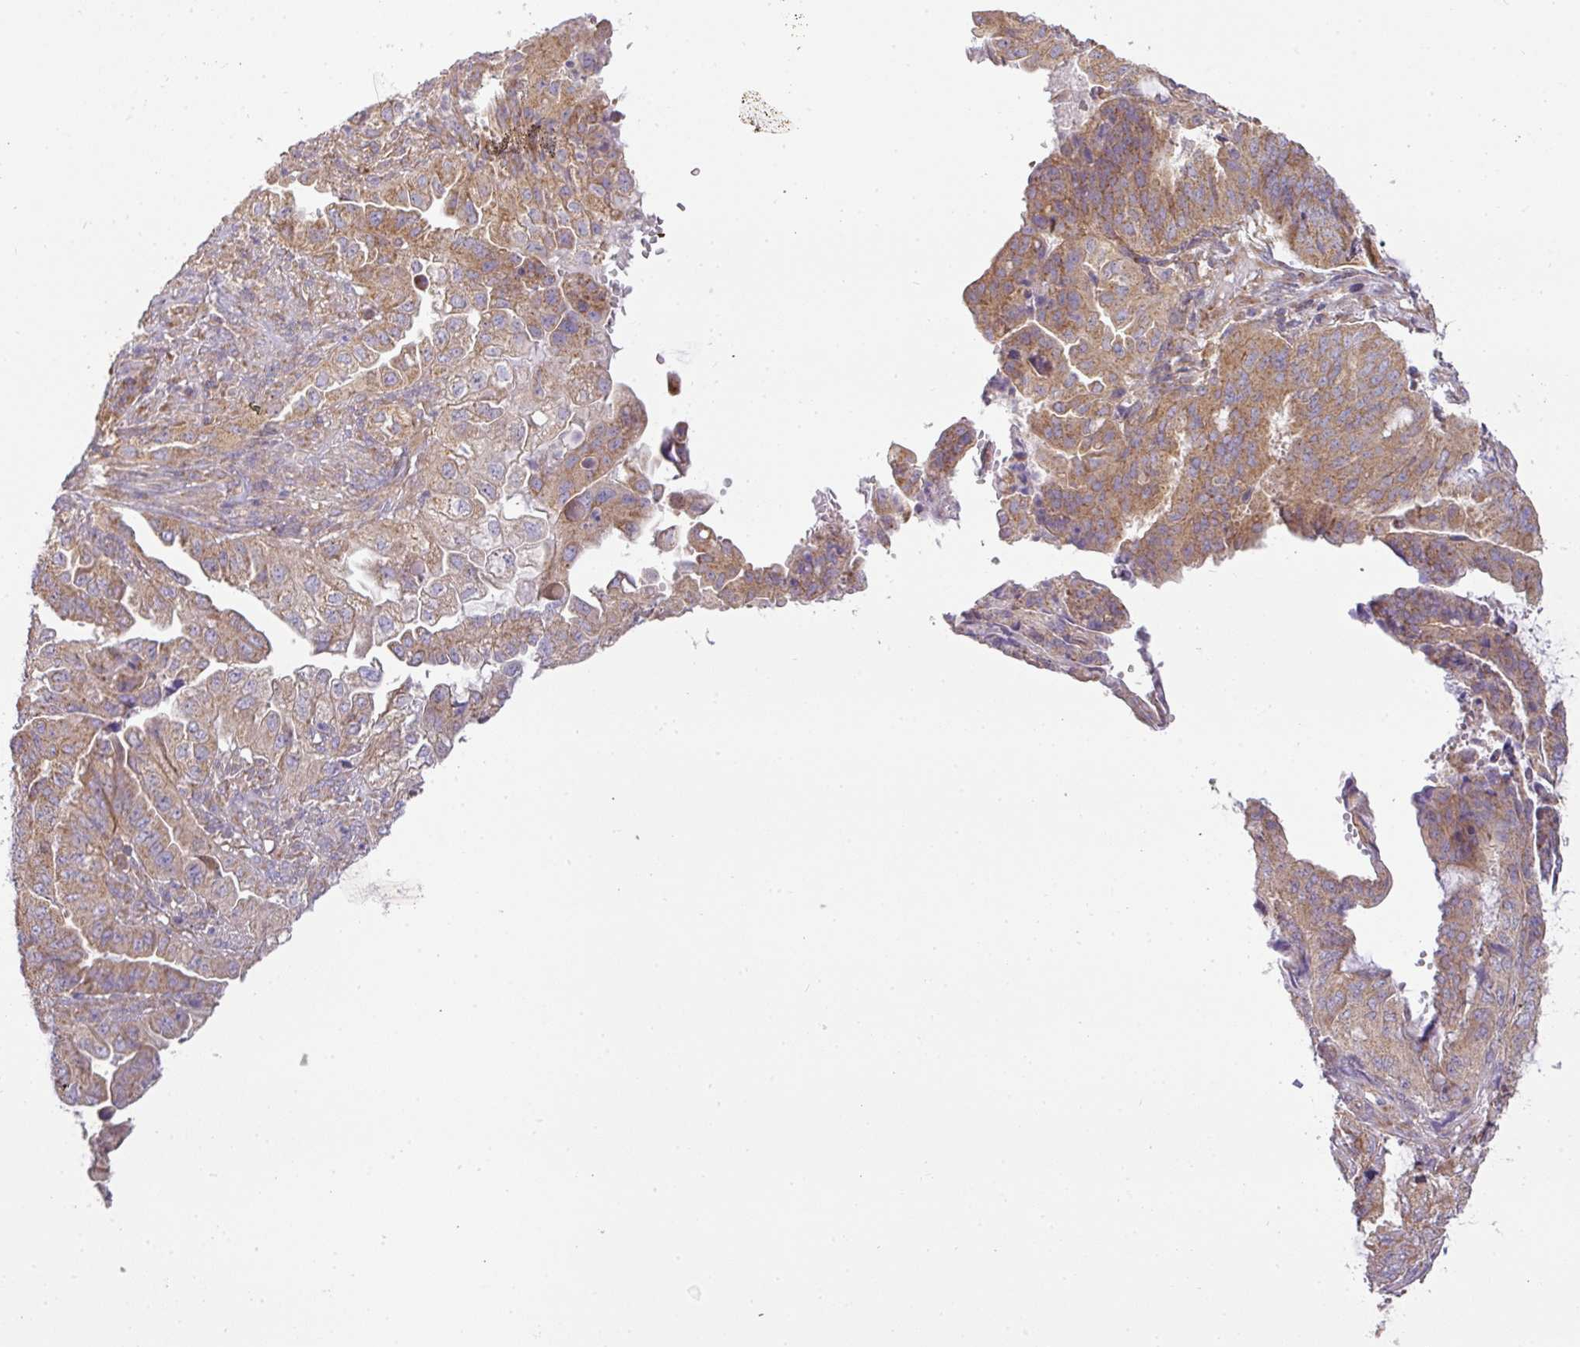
{"staining": {"intensity": "moderate", "quantity": ">75%", "location": "cytoplasmic/membranous"}, "tissue": "endometrial cancer", "cell_type": "Tumor cells", "image_type": "cancer", "snomed": [{"axis": "morphology", "description": "Adenocarcinoma, NOS"}, {"axis": "topography", "description": "Endometrium"}], "caption": "Immunohistochemical staining of human endometrial cancer (adenocarcinoma) reveals medium levels of moderate cytoplasmic/membranous staining in approximately >75% of tumor cells.", "gene": "ZNF211", "patient": {"sex": "female", "age": 51}}